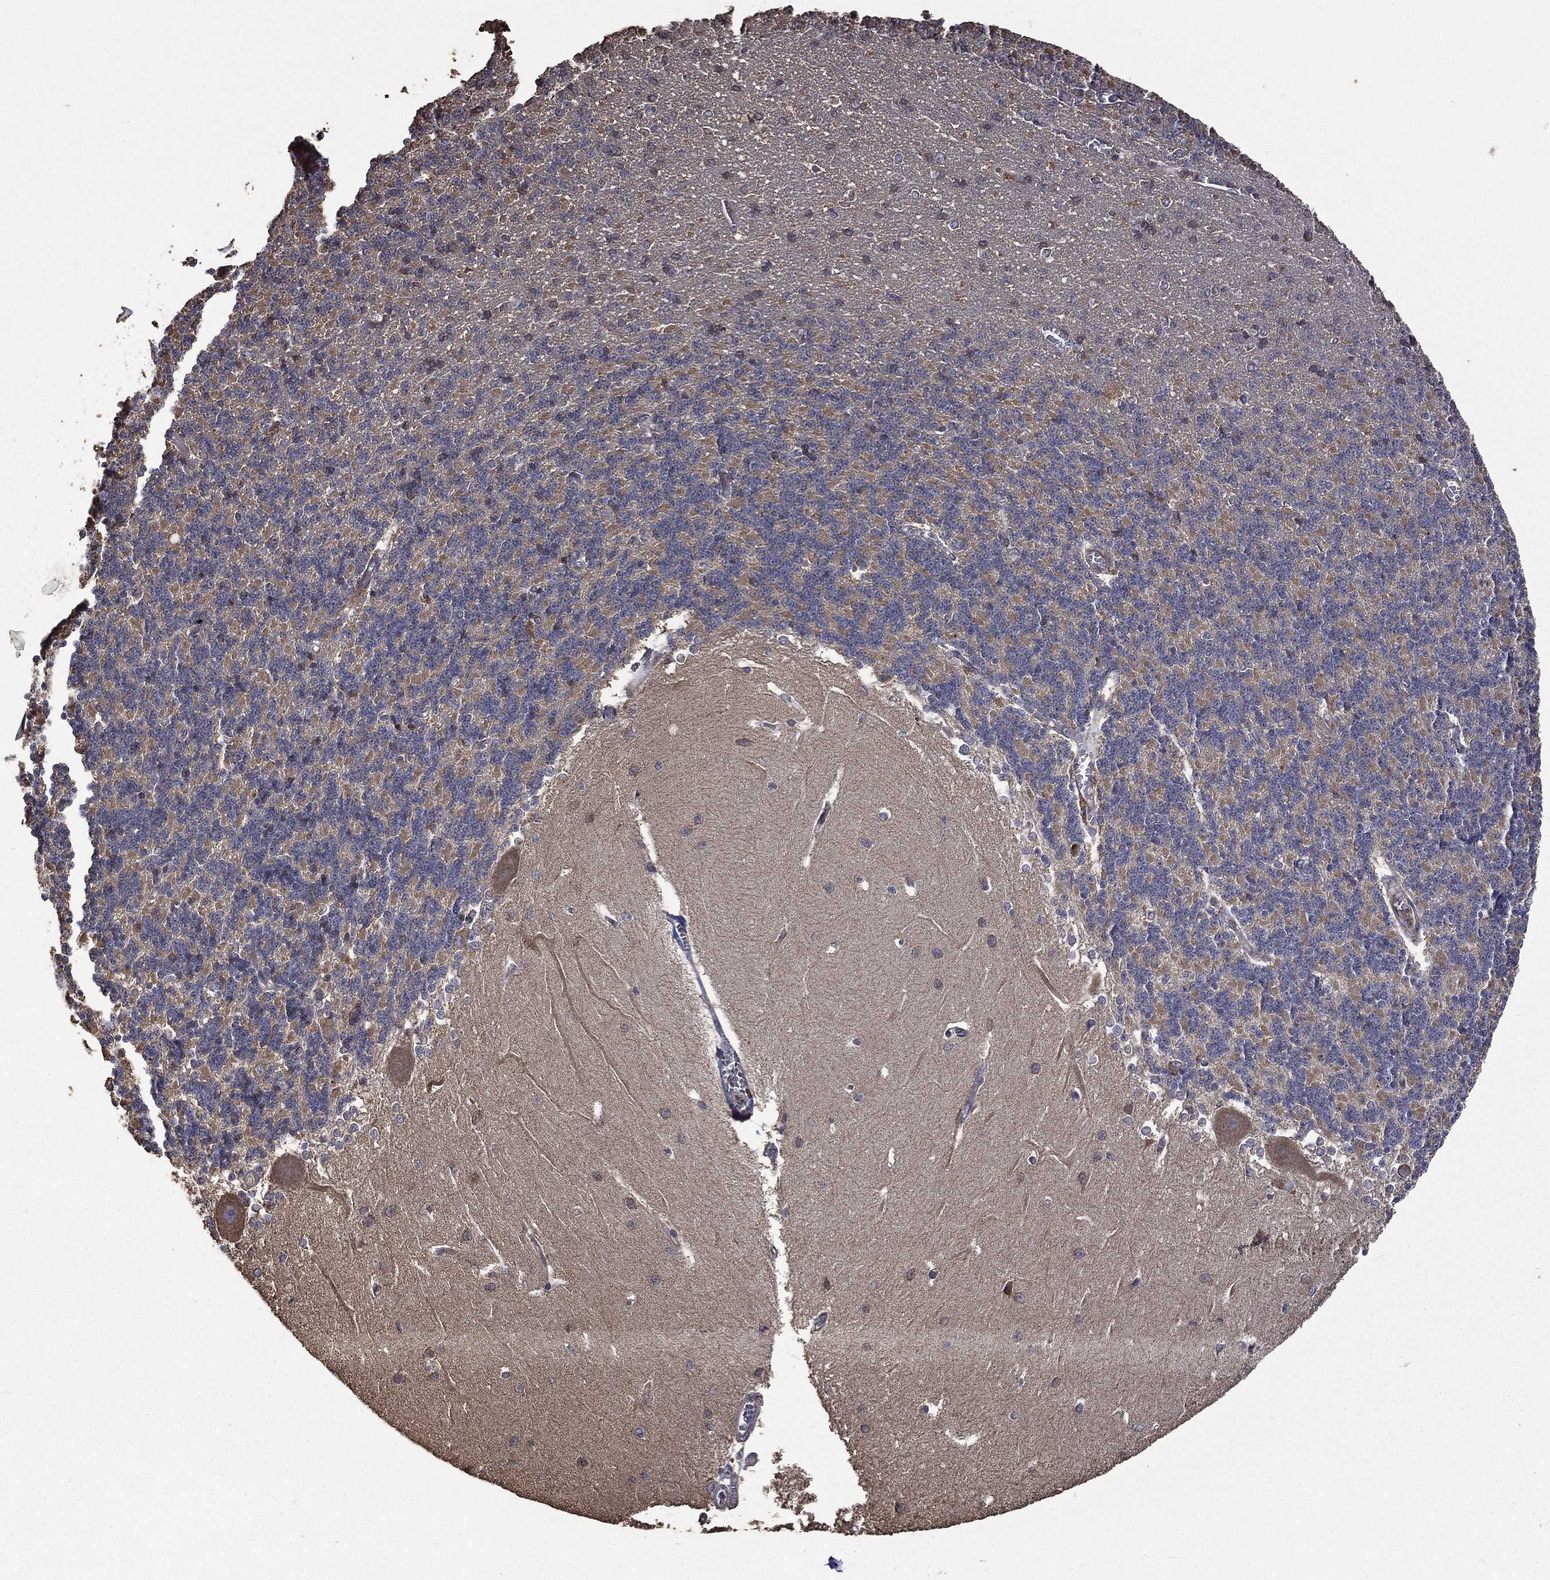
{"staining": {"intensity": "negative", "quantity": "none", "location": "none"}, "tissue": "cerebellum", "cell_type": "Cells in granular layer", "image_type": "normal", "snomed": [{"axis": "morphology", "description": "Normal tissue, NOS"}, {"axis": "topography", "description": "Cerebellum"}], "caption": "DAB immunohistochemical staining of normal cerebellum shows no significant expression in cells in granular layer.", "gene": "METTL27", "patient": {"sex": "male", "age": 37}}